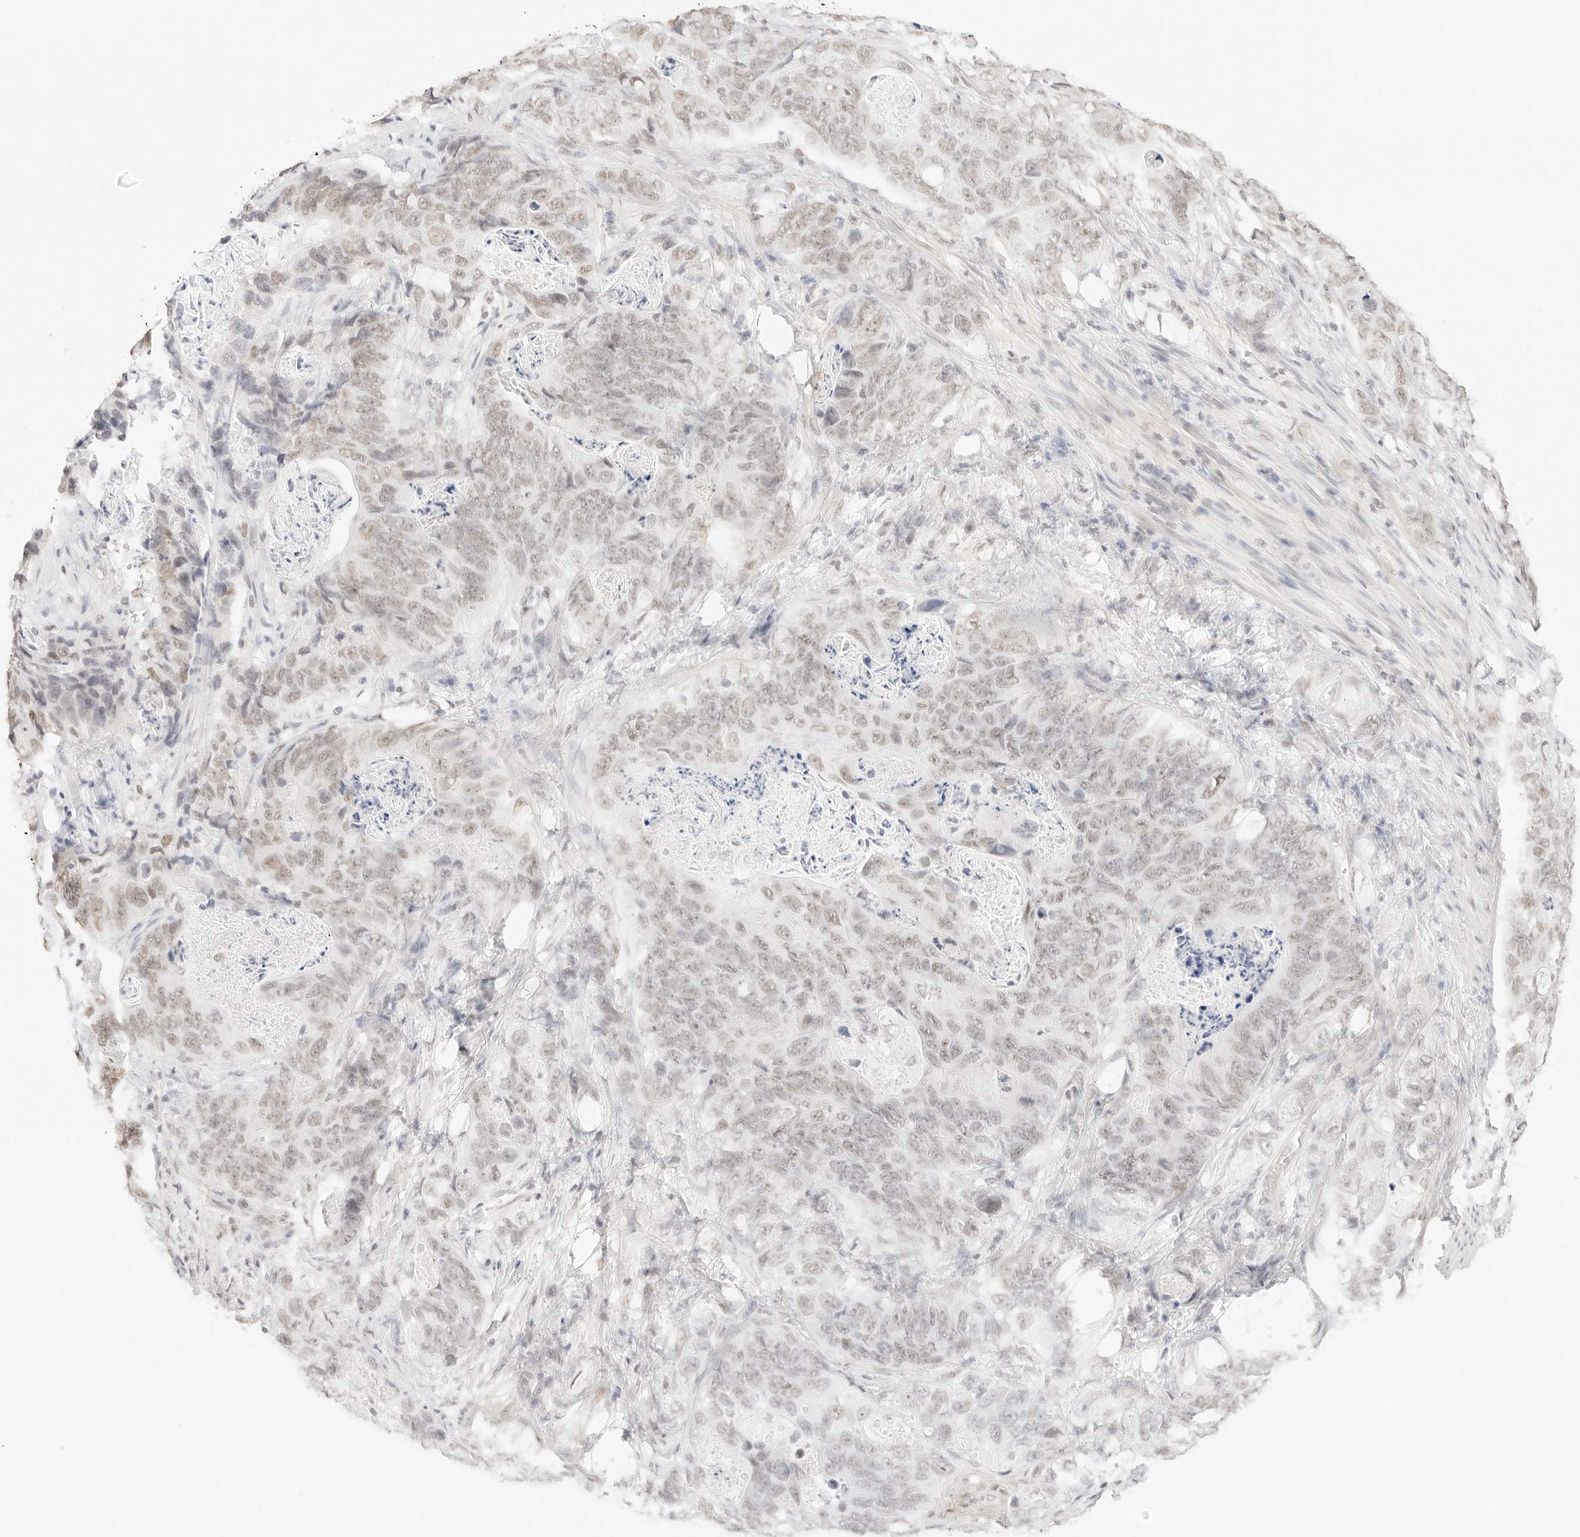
{"staining": {"intensity": "weak", "quantity": ">75%", "location": "nuclear"}, "tissue": "stomach cancer", "cell_type": "Tumor cells", "image_type": "cancer", "snomed": [{"axis": "morphology", "description": "Normal tissue, NOS"}, {"axis": "morphology", "description": "Adenocarcinoma, NOS"}, {"axis": "topography", "description": "Stomach"}], "caption": "Weak nuclear positivity for a protein is appreciated in about >75% of tumor cells of stomach cancer using IHC.", "gene": "FBLN5", "patient": {"sex": "female", "age": 89}}